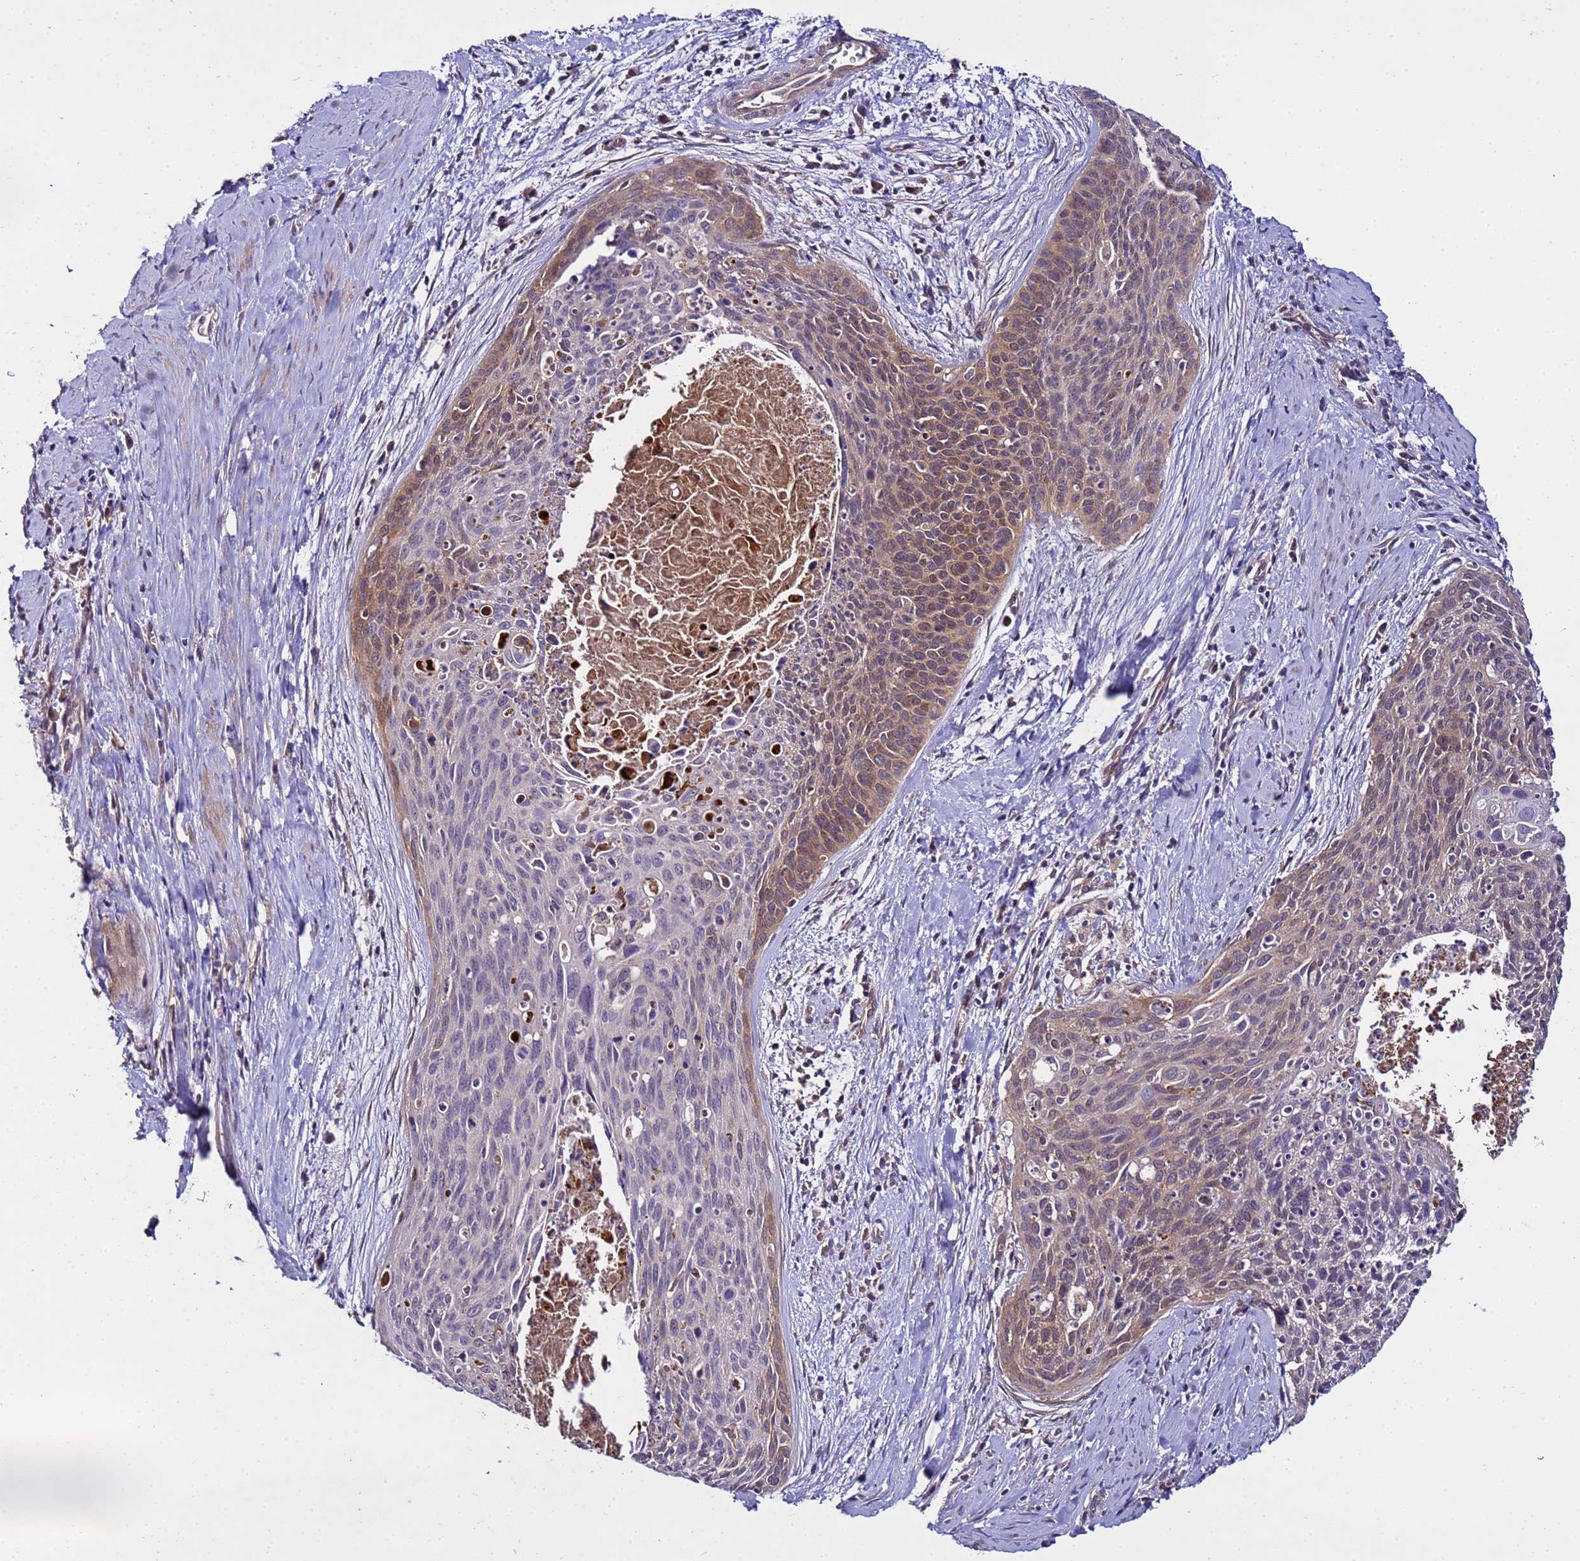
{"staining": {"intensity": "moderate", "quantity": "25%-75%", "location": "cytoplasmic/membranous"}, "tissue": "cervical cancer", "cell_type": "Tumor cells", "image_type": "cancer", "snomed": [{"axis": "morphology", "description": "Squamous cell carcinoma, NOS"}, {"axis": "topography", "description": "Cervix"}], "caption": "Immunohistochemistry (IHC) histopathology image of human cervical cancer stained for a protein (brown), which displays medium levels of moderate cytoplasmic/membranous positivity in approximately 25%-75% of tumor cells.", "gene": "GSPT2", "patient": {"sex": "female", "age": 55}}